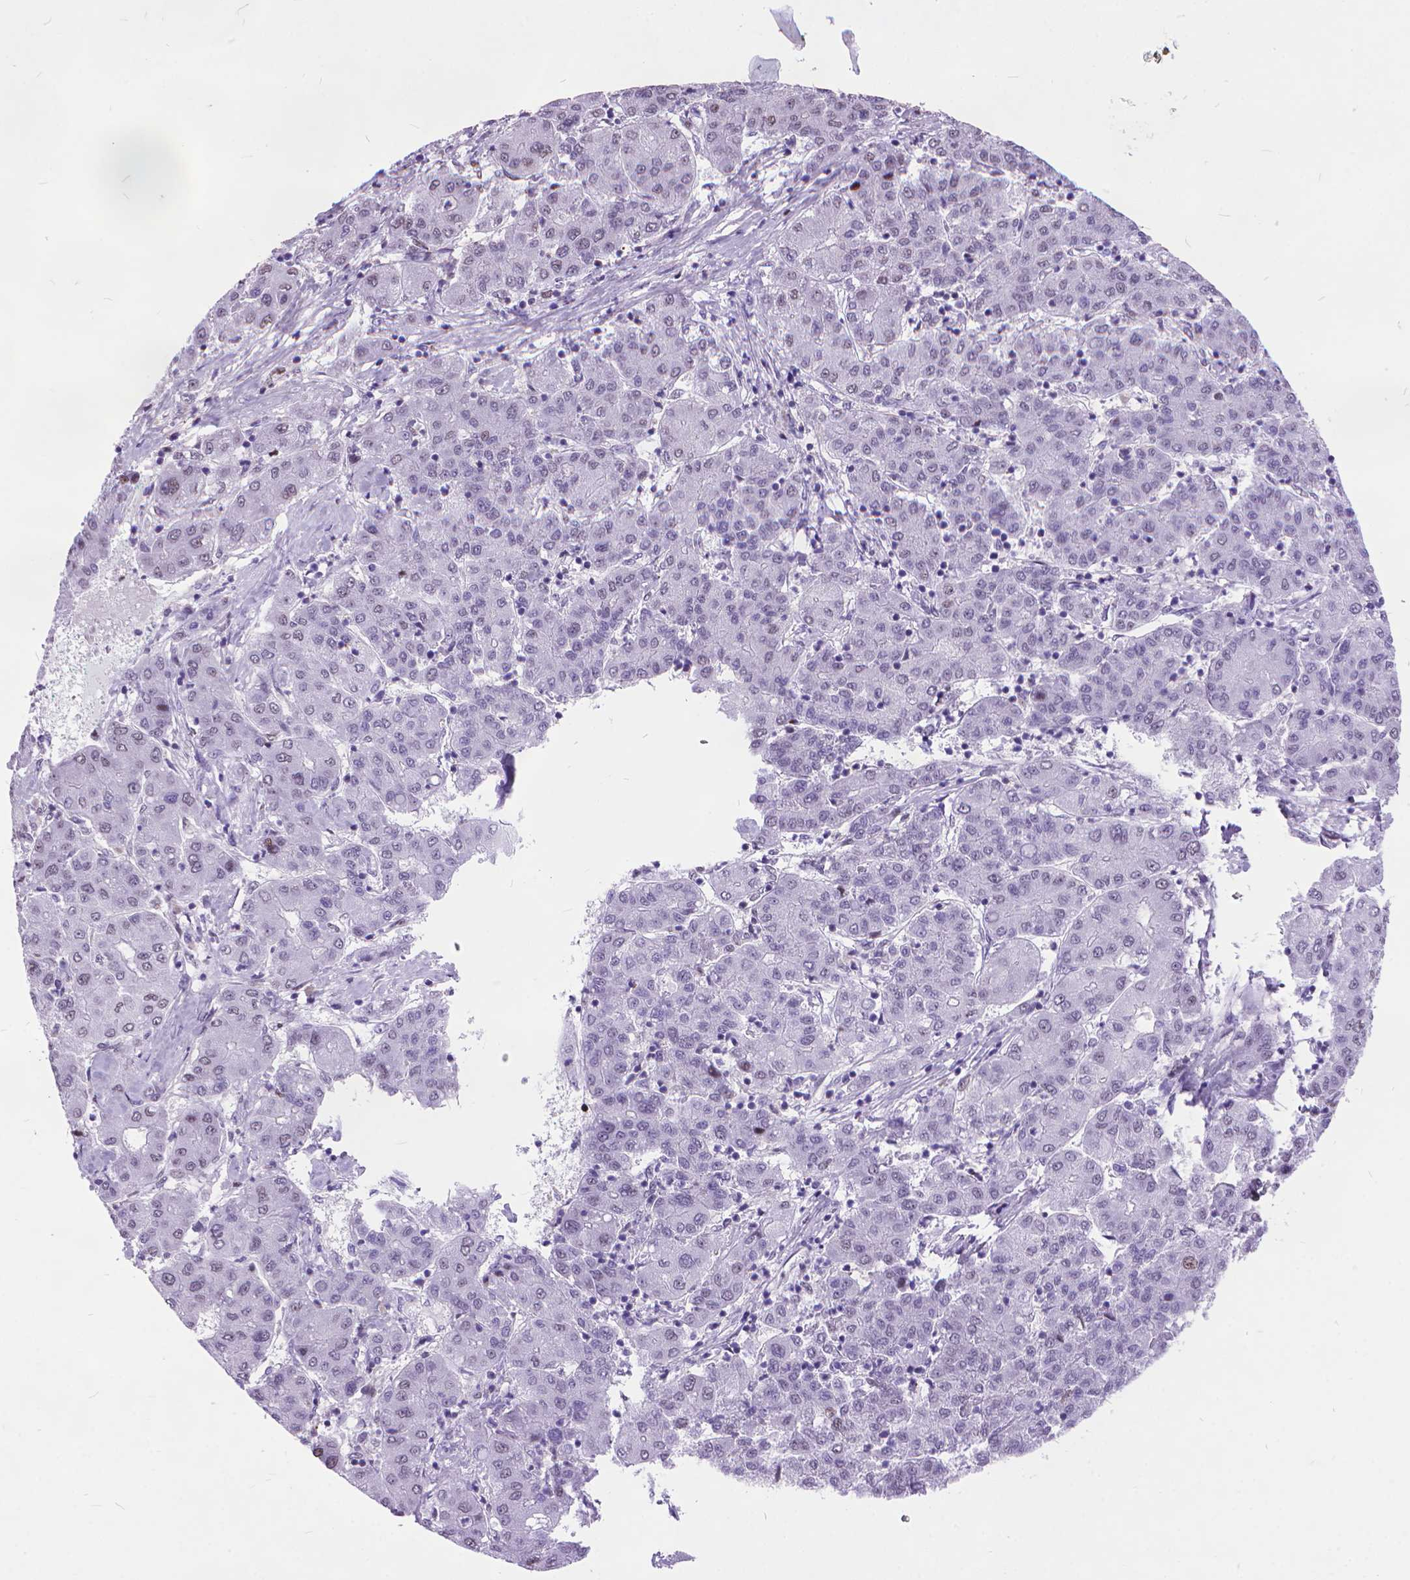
{"staining": {"intensity": "negative", "quantity": "none", "location": "none"}, "tissue": "liver cancer", "cell_type": "Tumor cells", "image_type": "cancer", "snomed": [{"axis": "morphology", "description": "Carcinoma, Hepatocellular, NOS"}, {"axis": "topography", "description": "Liver"}], "caption": "Immunohistochemistry (IHC) histopathology image of human hepatocellular carcinoma (liver) stained for a protein (brown), which displays no positivity in tumor cells.", "gene": "POLE4", "patient": {"sex": "male", "age": 65}}